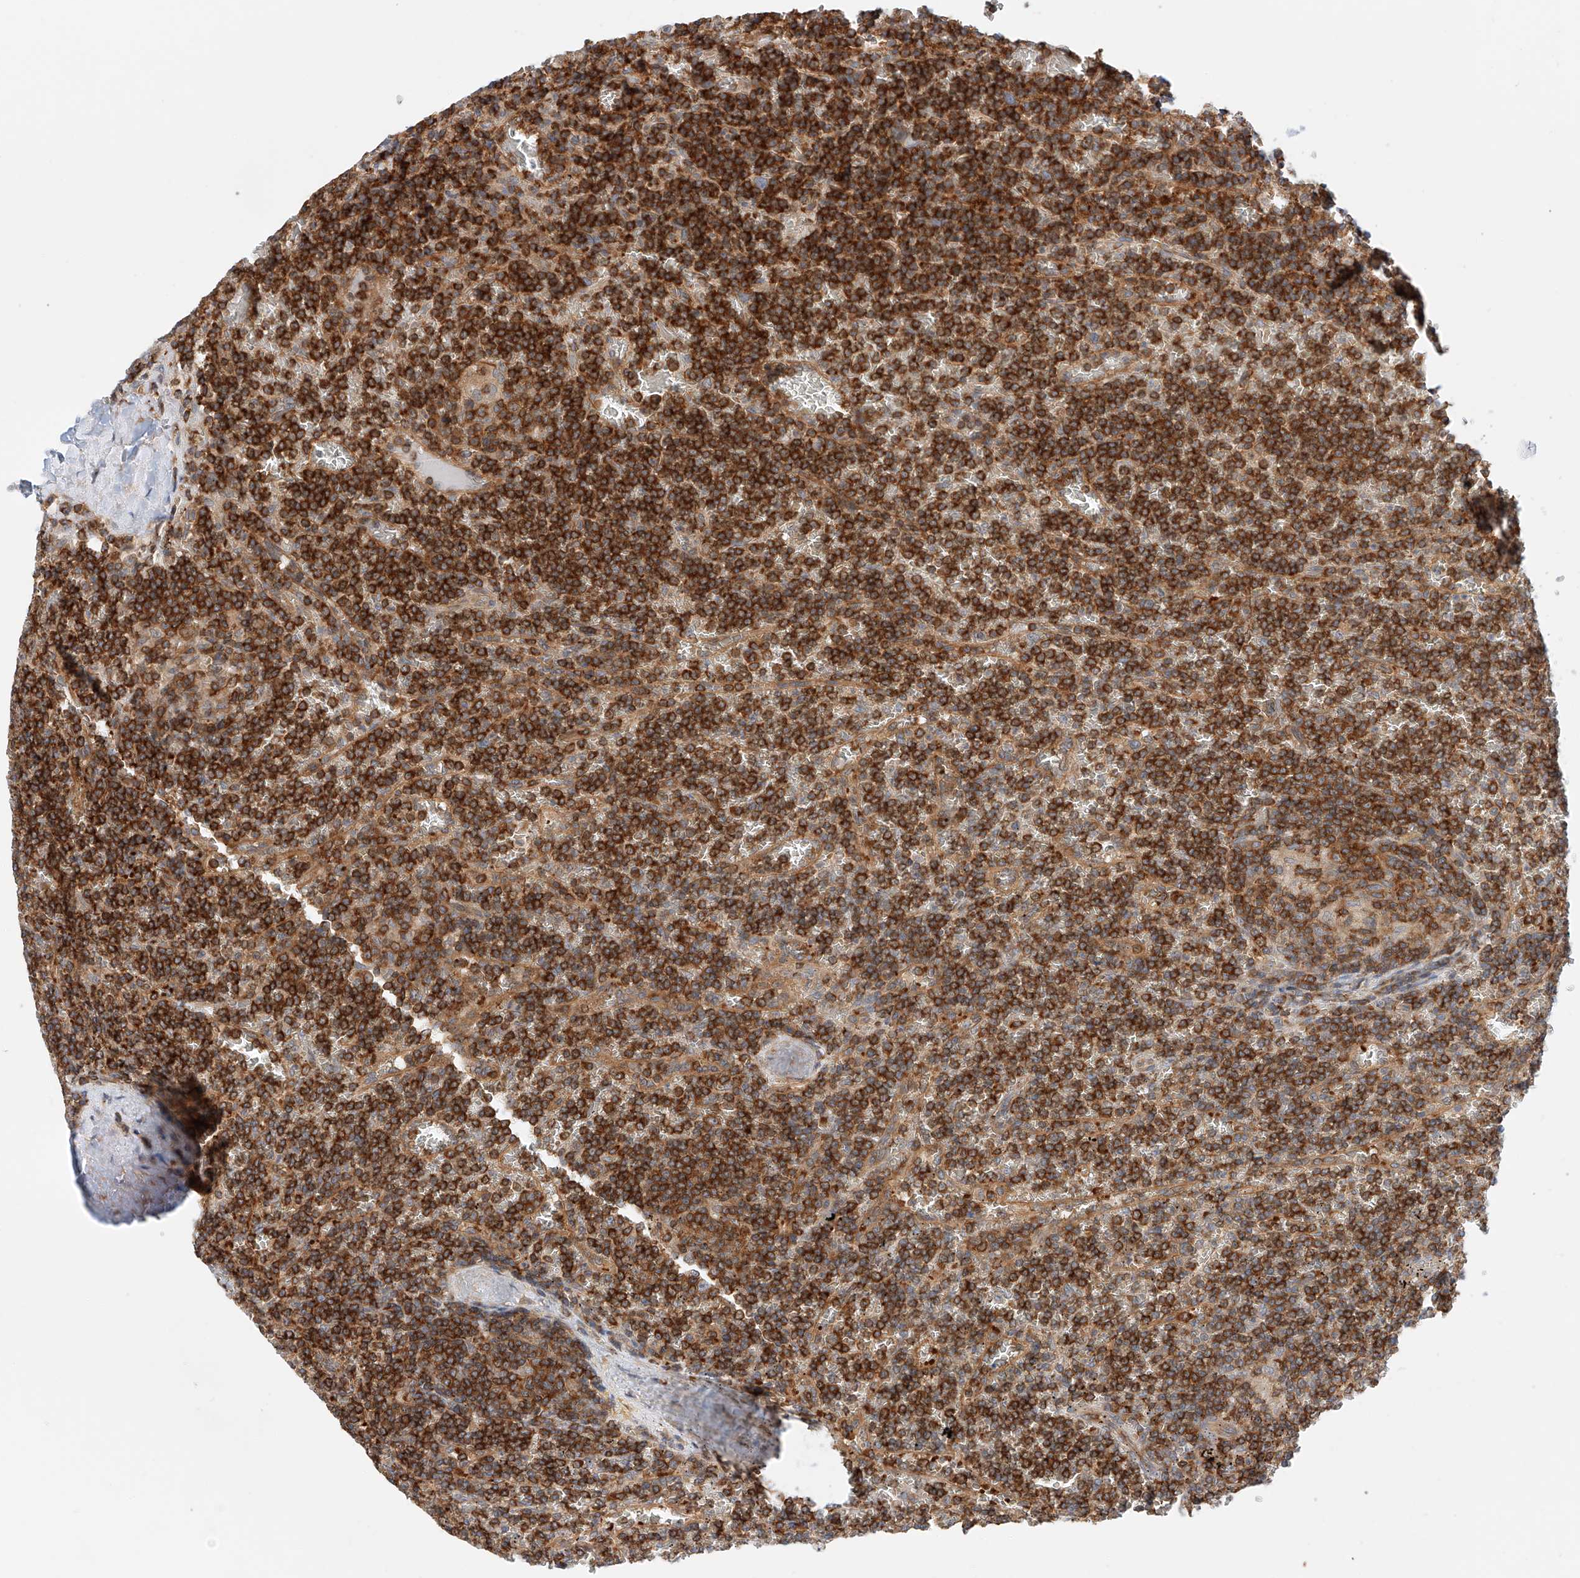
{"staining": {"intensity": "strong", "quantity": ">75%", "location": "cytoplasmic/membranous"}, "tissue": "lymphoma", "cell_type": "Tumor cells", "image_type": "cancer", "snomed": [{"axis": "morphology", "description": "Malignant lymphoma, non-Hodgkin's type, Low grade"}, {"axis": "topography", "description": "Spleen"}], "caption": "This is an image of IHC staining of lymphoma, which shows strong expression in the cytoplasmic/membranous of tumor cells.", "gene": "MFN2", "patient": {"sex": "female", "age": 19}}